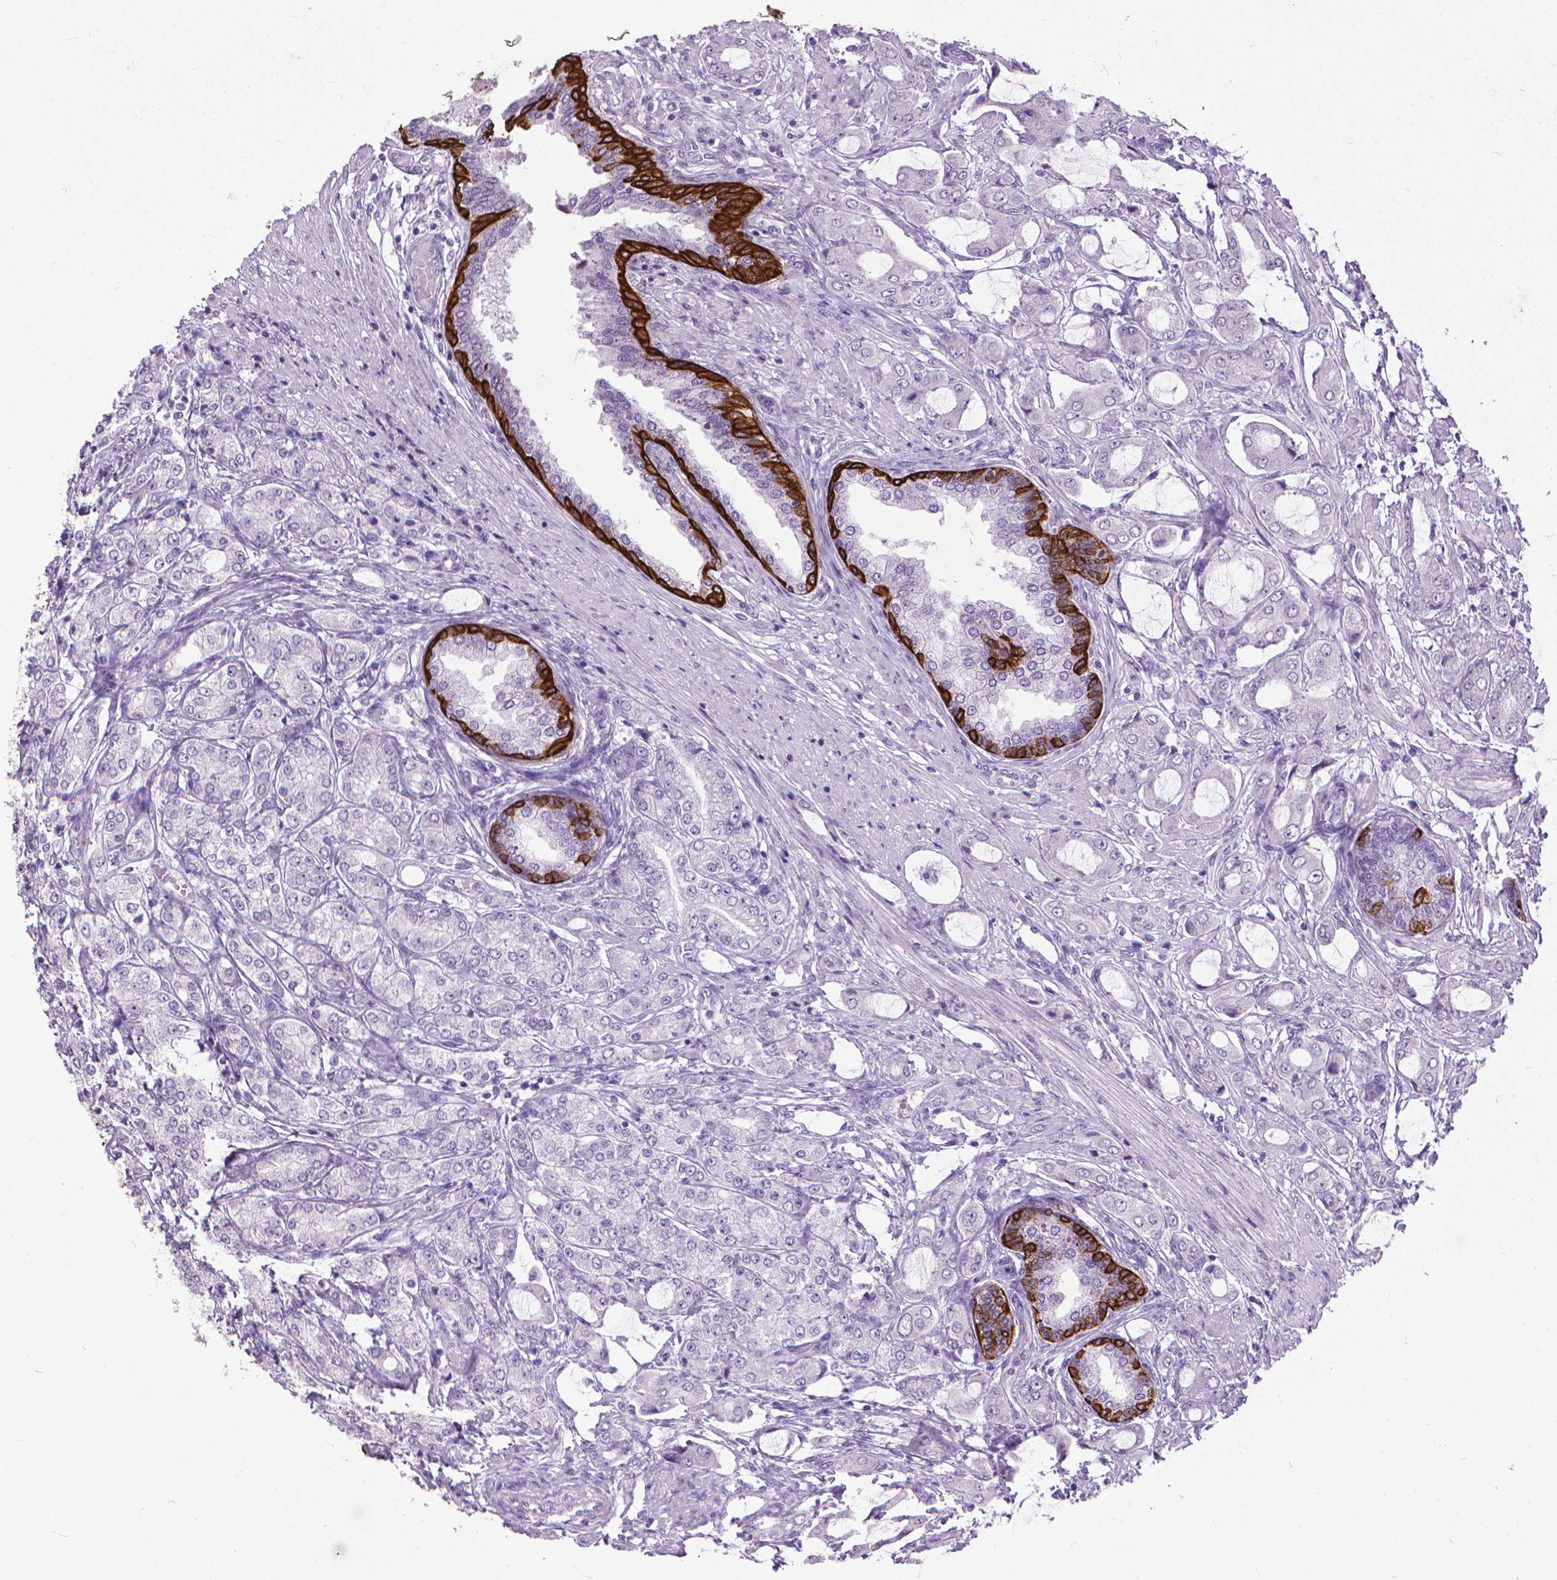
{"staining": {"intensity": "negative", "quantity": "none", "location": "none"}, "tissue": "prostate cancer", "cell_type": "Tumor cells", "image_type": "cancer", "snomed": [{"axis": "morphology", "description": "Adenocarcinoma, NOS"}, {"axis": "topography", "description": "Prostate"}], "caption": "Human prostate adenocarcinoma stained for a protein using immunohistochemistry (IHC) reveals no expression in tumor cells.", "gene": "KRT5", "patient": {"sex": "male", "age": 63}}